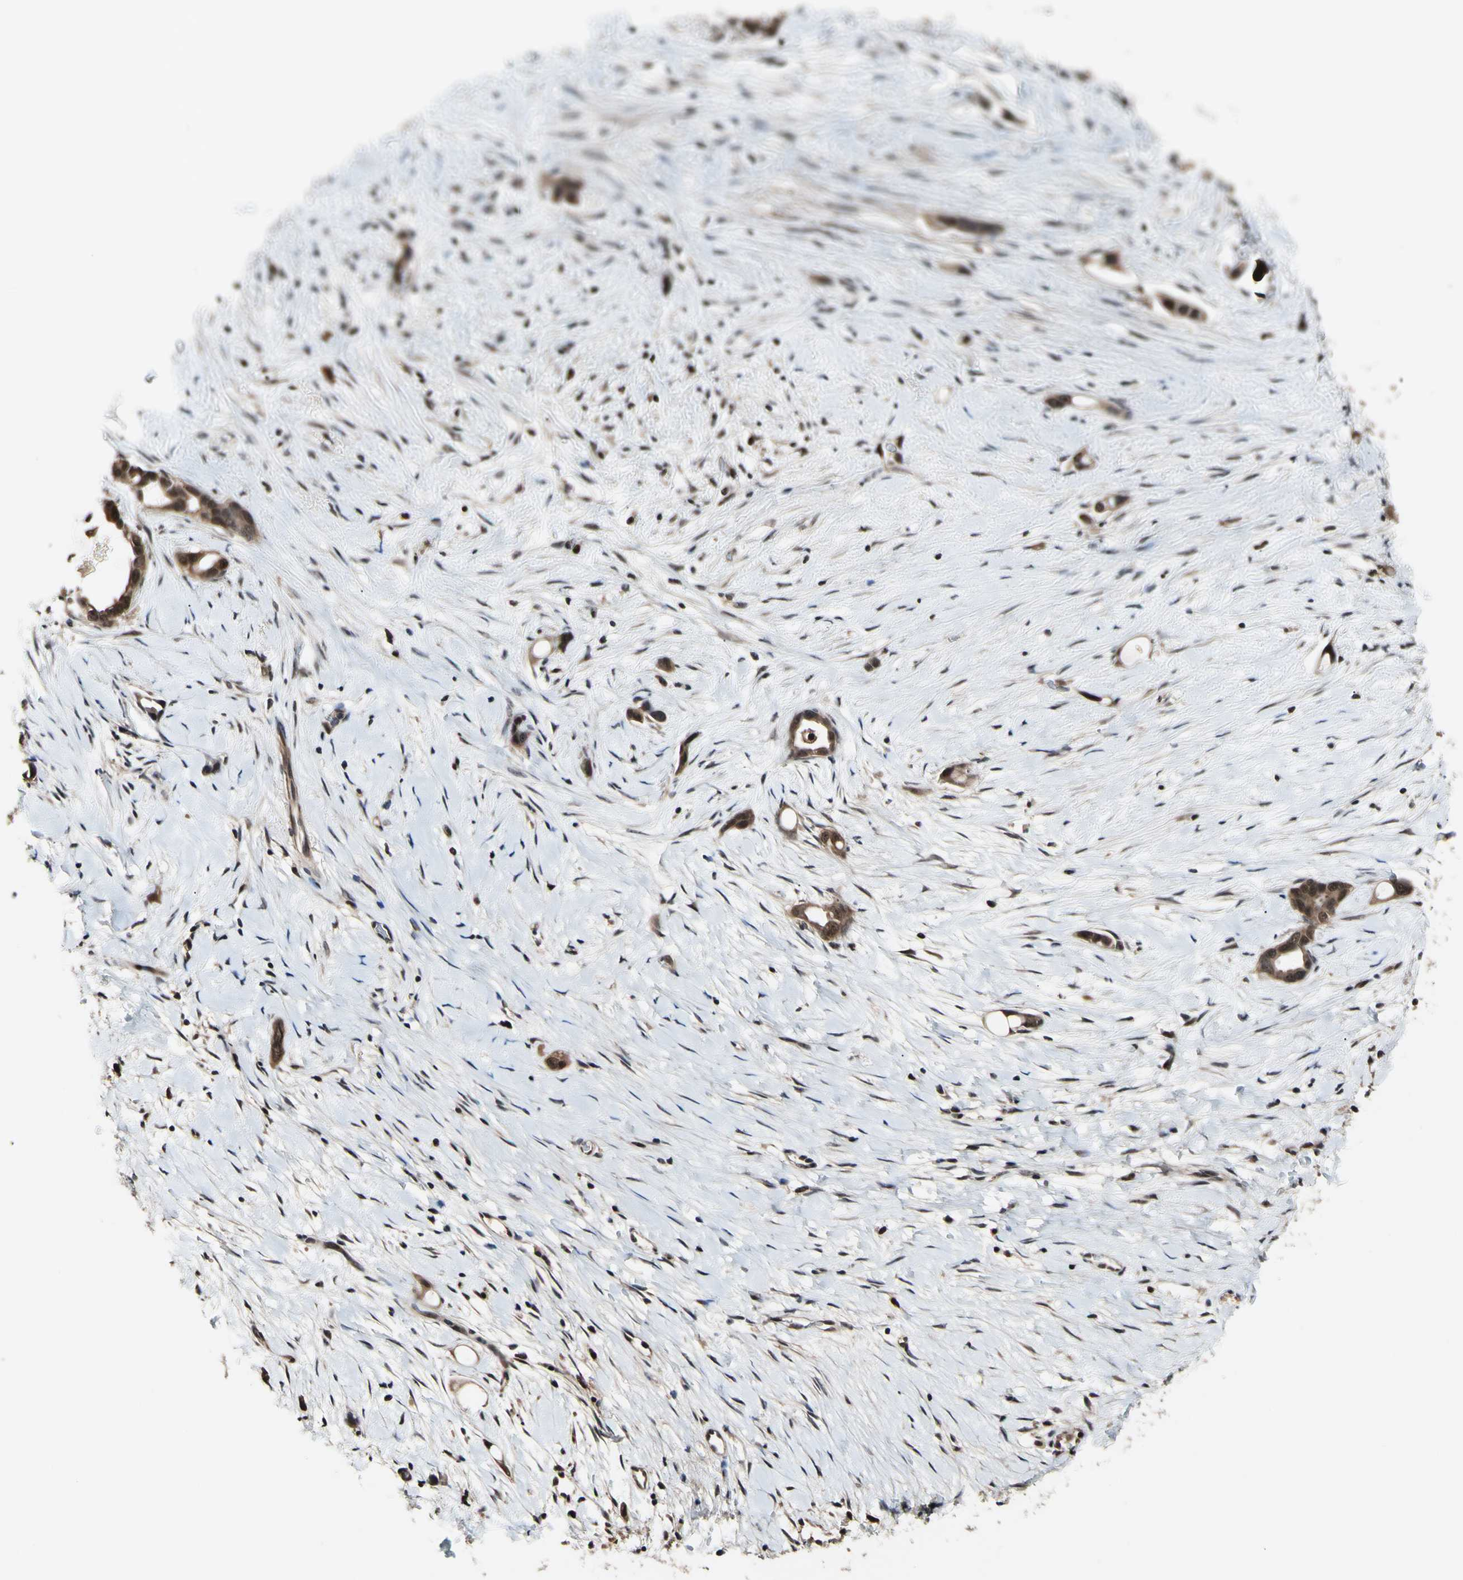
{"staining": {"intensity": "weak", "quantity": ">75%", "location": "cytoplasmic/membranous,nuclear"}, "tissue": "liver cancer", "cell_type": "Tumor cells", "image_type": "cancer", "snomed": [{"axis": "morphology", "description": "Cholangiocarcinoma"}, {"axis": "topography", "description": "Liver"}], "caption": "Cholangiocarcinoma (liver) stained for a protein (brown) demonstrates weak cytoplasmic/membranous and nuclear positive expression in approximately >75% of tumor cells.", "gene": "PSMD10", "patient": {"sex": "female", "age": 65}}